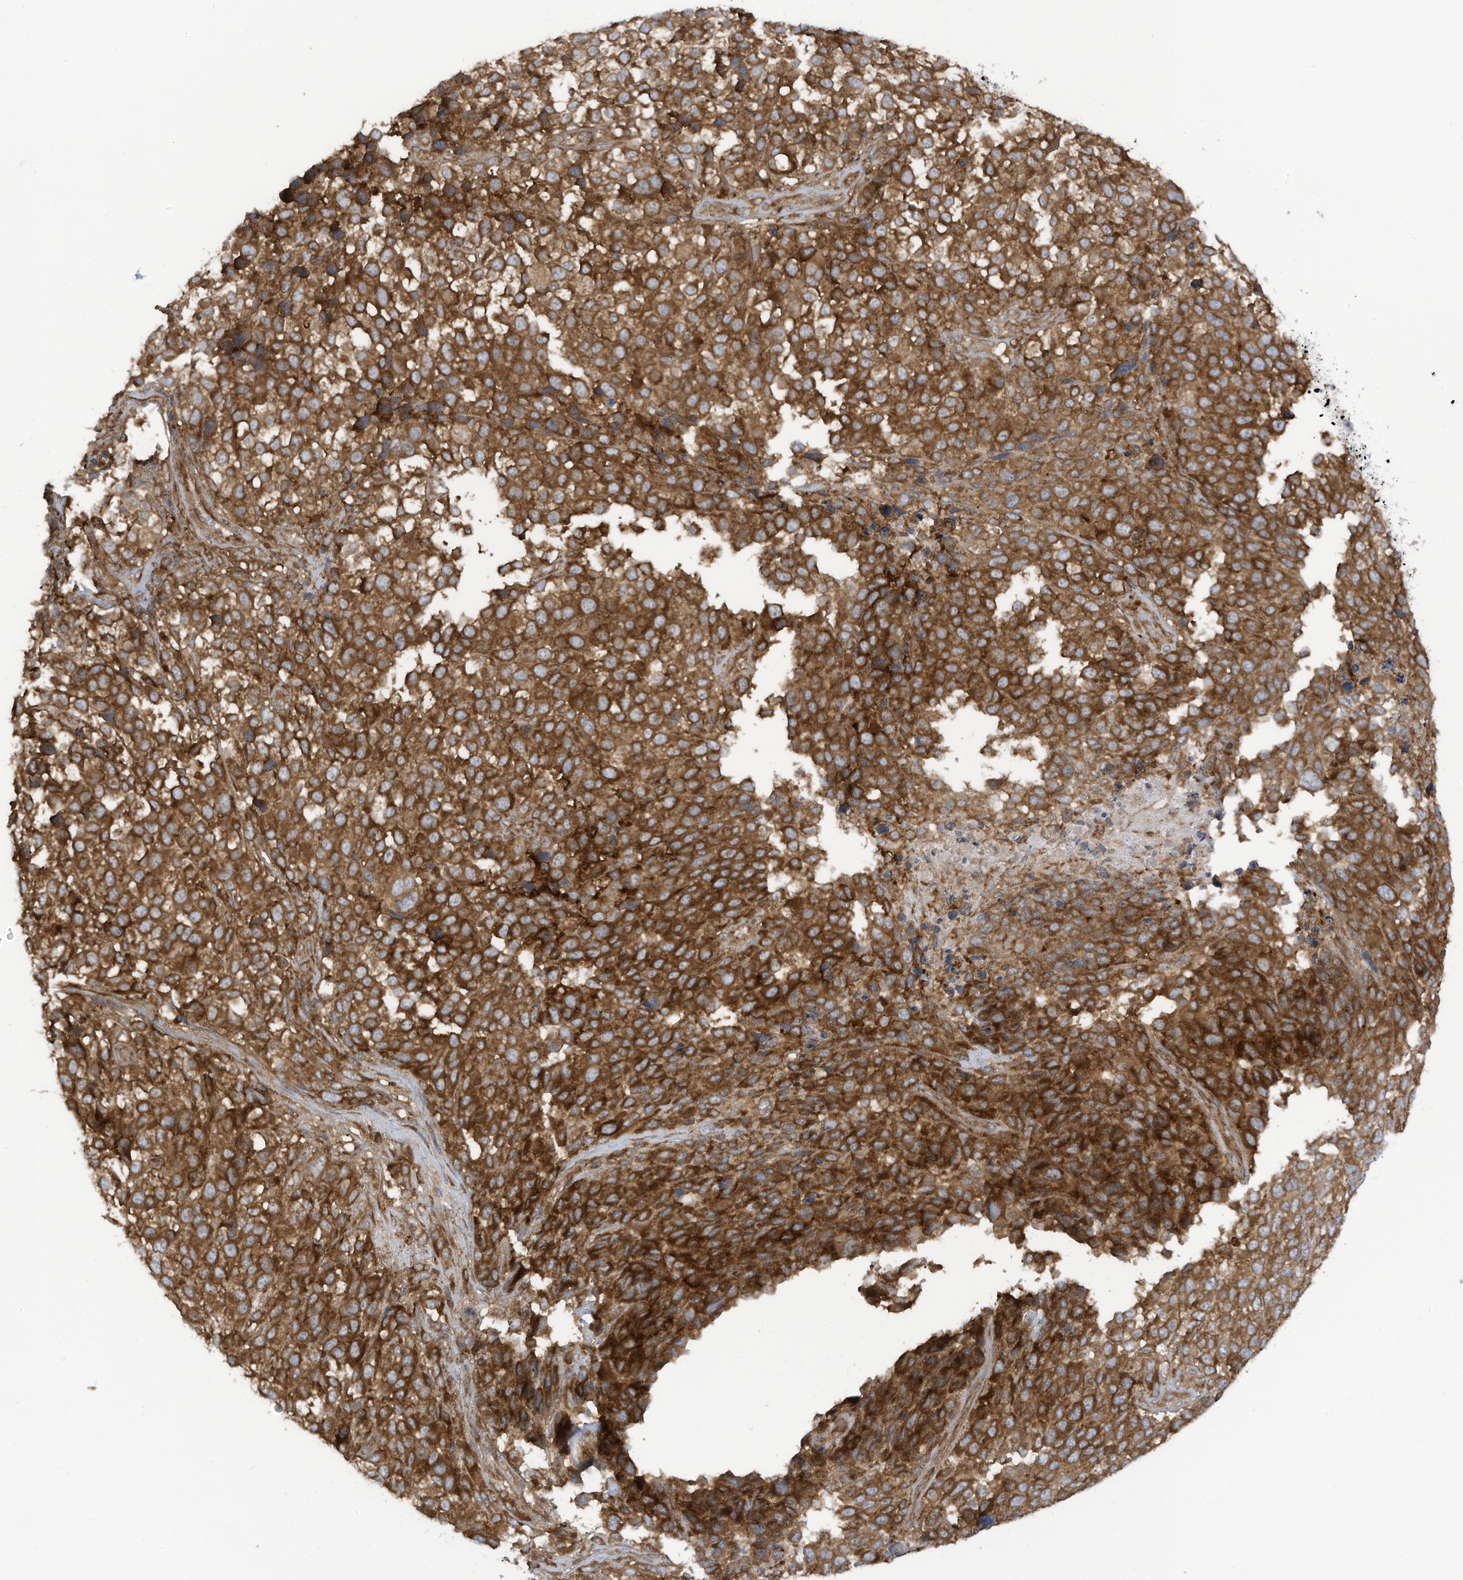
{"staining": {"intensity": "strong", "quantity": ">75%", "location": "cytoplasmic/membranous"}, "tissue": "melanoma", "cell_type": "Tumor cells", "image_type": "cancer", "snomed": [{"axis": "morphology", "description": "Malignant melanoma, NOS"}, {"axis": "topography", "description": "Skin of trunk"}], "caption": "Immunohistochemistry (IHC) (DAB (3,3'-diaminobenzidine)) staining of human melanoma reveals strong cytoplasmic/membranous protein positivity in about >75% of tumor cells.", "gene": "REPS1", "patient": {"sex": "male", "age": 71}}